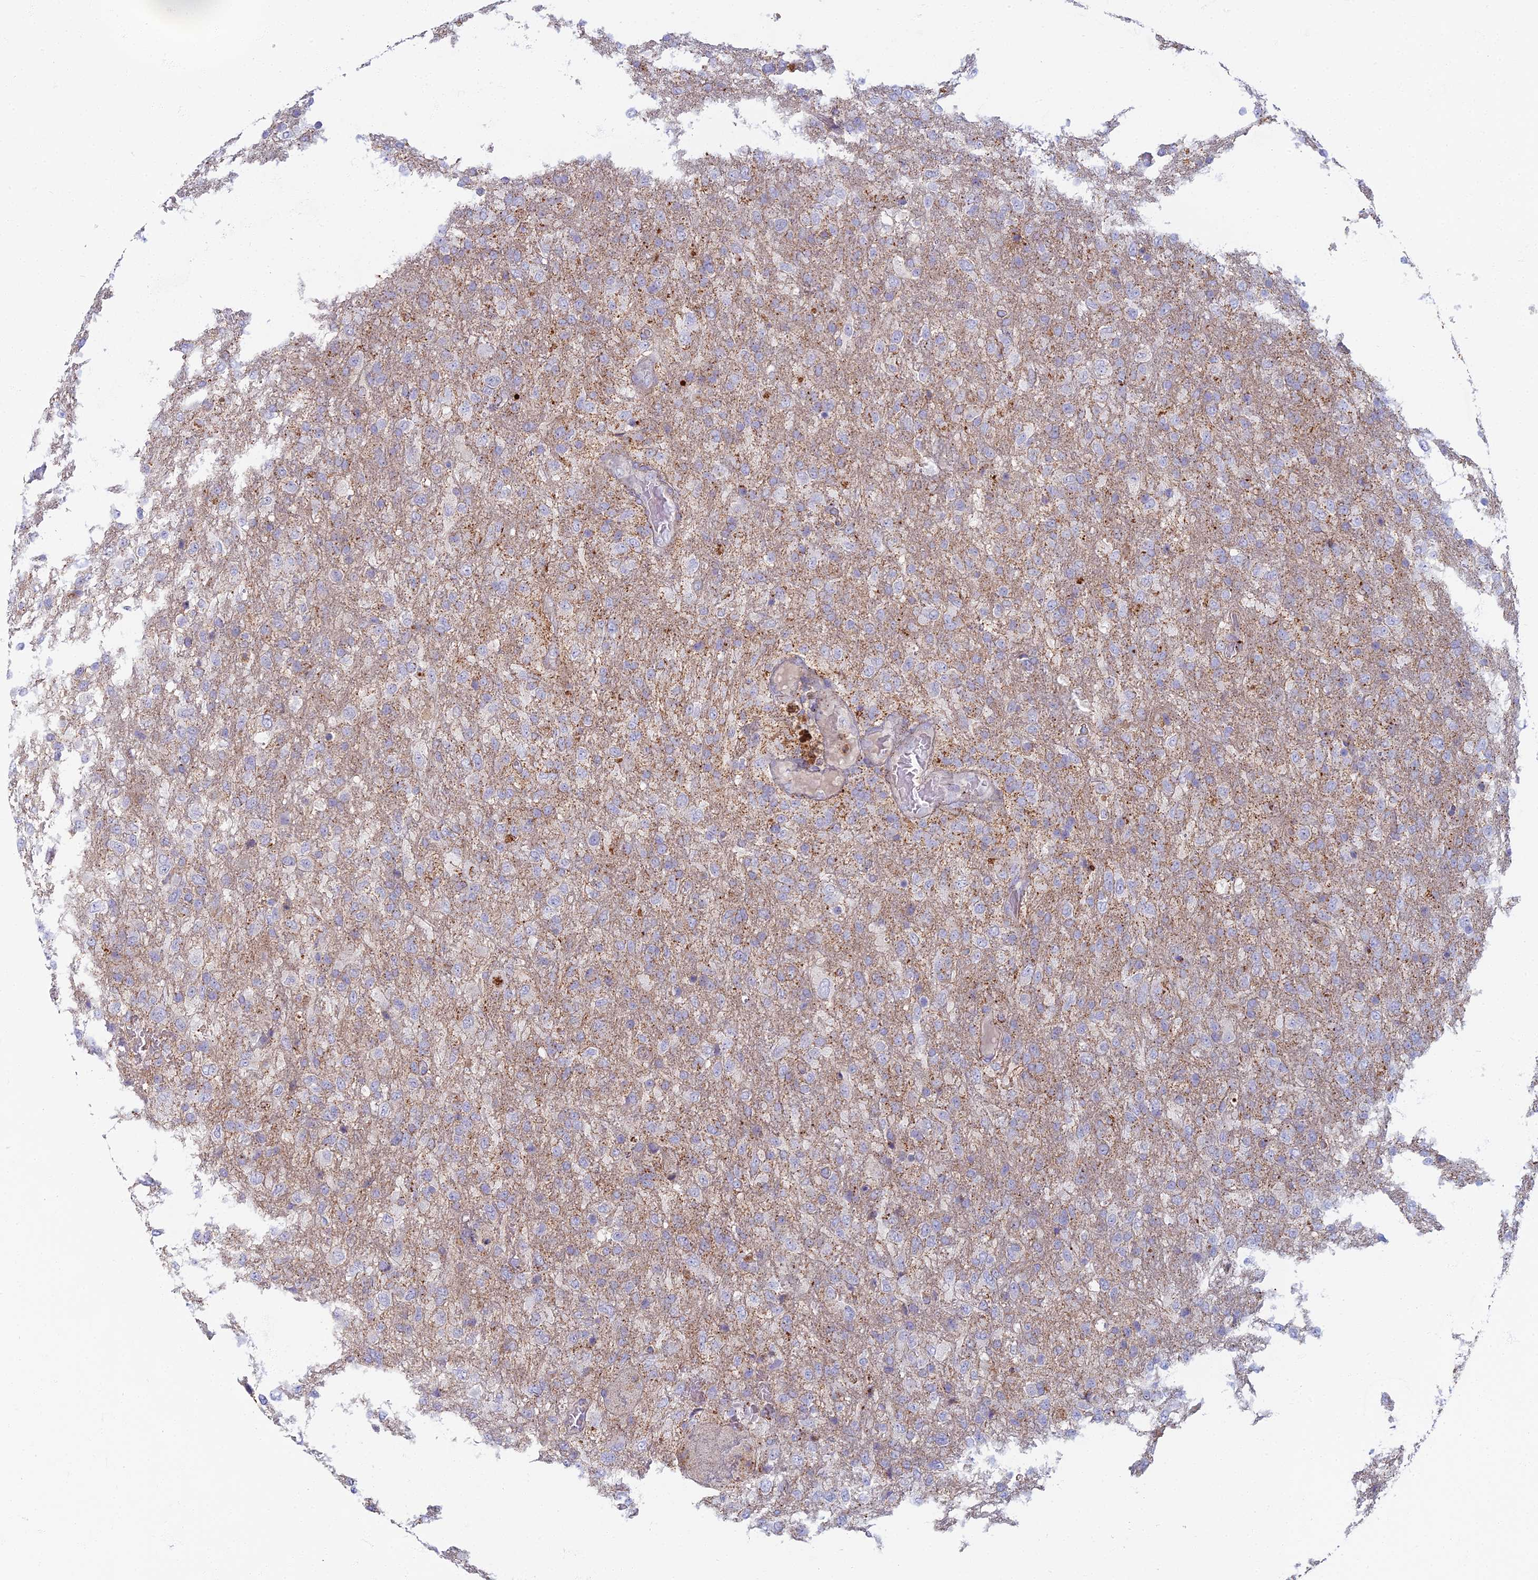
{"staining": {"intensity": "negative", "quantity": "none", "location": "none"}, "tissue": "glioma", "cell_type": "Tumor cells", "image_type": "cancer", "snomed": [{"axis": "morphology", "description": "Glioma, malignant, High grade"}, {"axis": "topography", "description": "Brain"}], "caption": "This is an immunohistochemistry (IHC) histopathology image of human glioma. There is no expression in tumor cells.", "gene": "CHMP4B", "patient": {"sex": "female", "age": 74}}